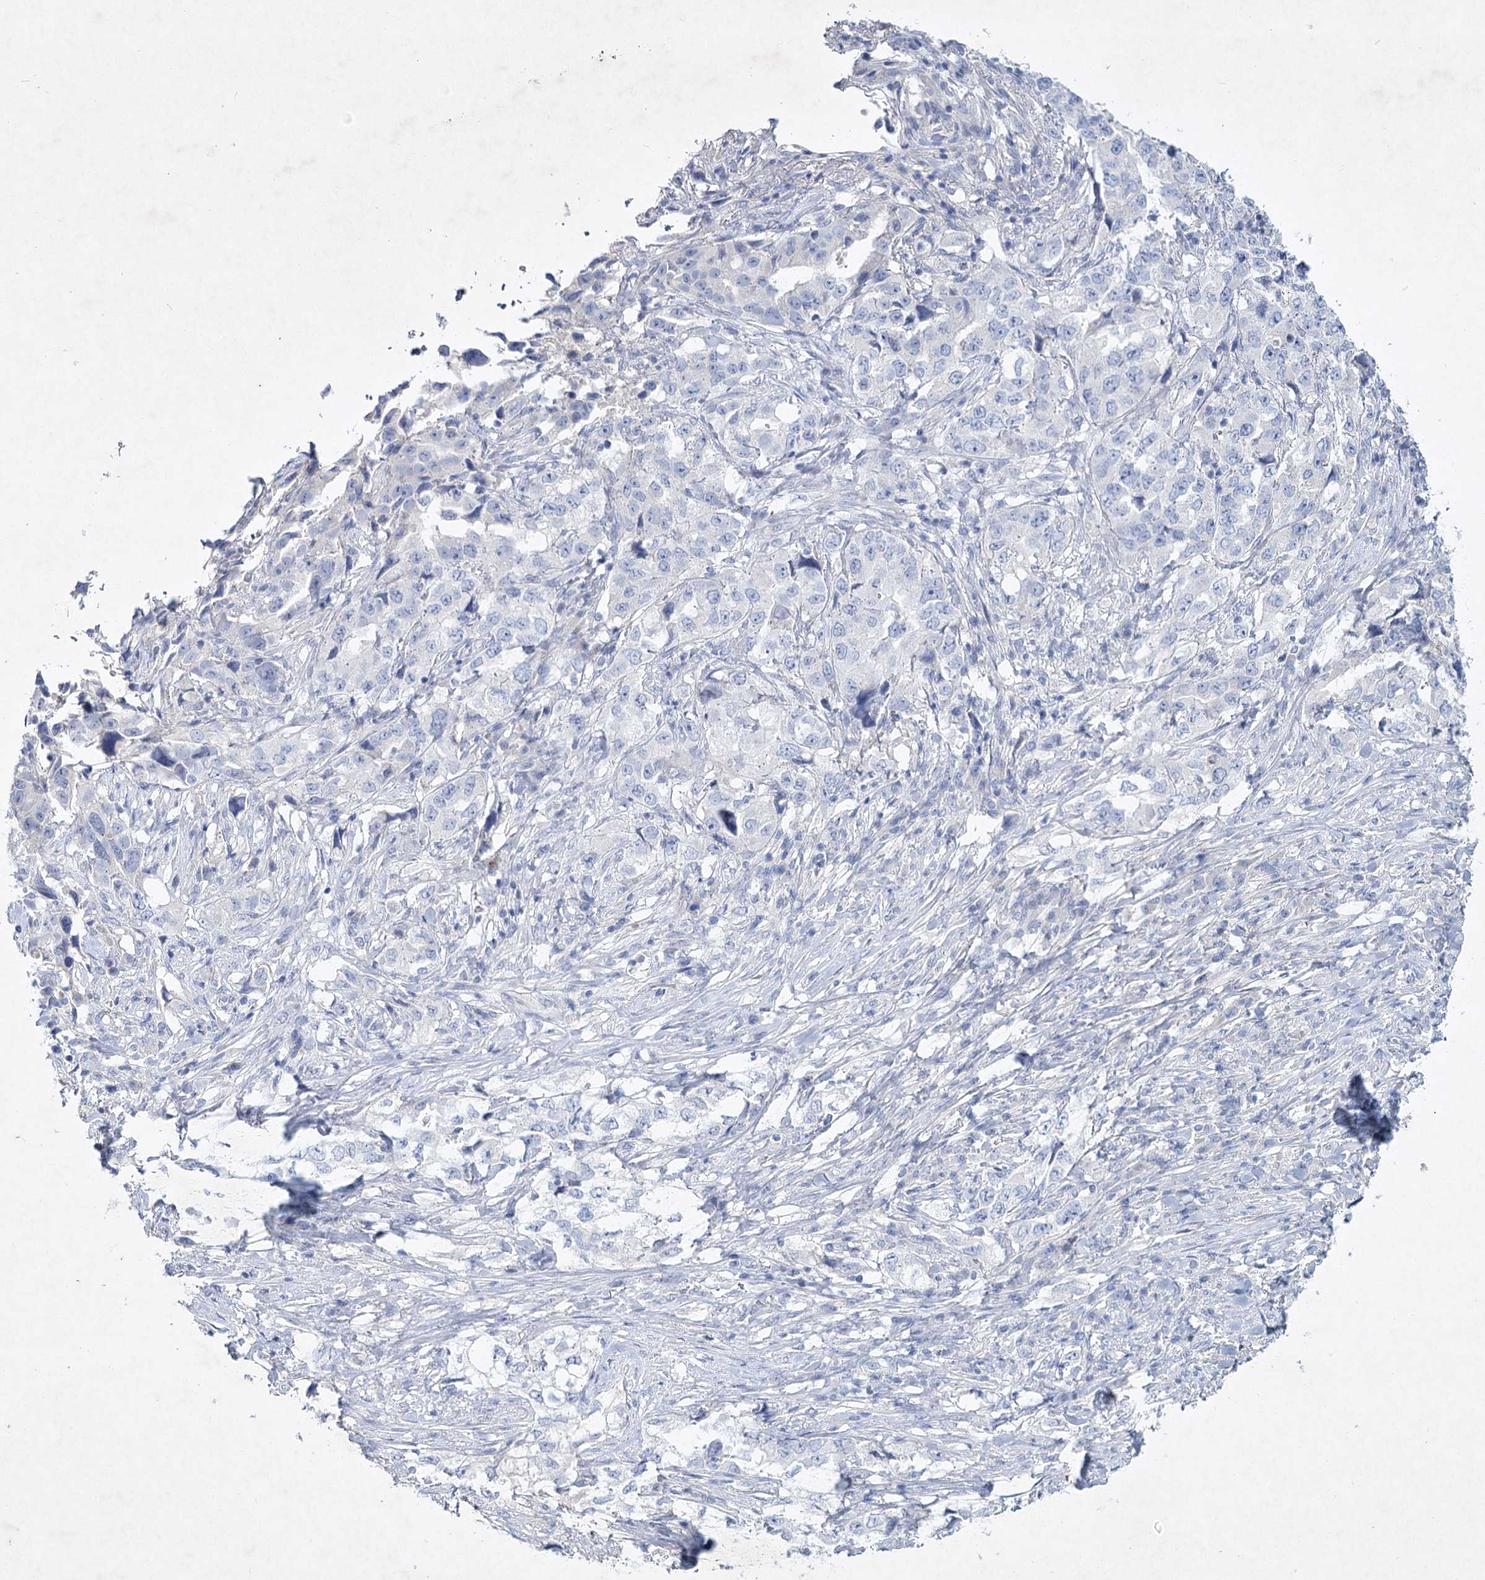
{"staining": {"intensity": "negative", "quantity": "none", "location": "none"}, "tissue": "lung cancer", "cell_type": "Tumor cells", "image_type": "cancer", "snomed": [{"axis": "morphology", "description": "Adenocarcinoma, NOS"}, {"axis": "topography", "description": "Lung"}], "caption": "High magnification brightfield microscopy of adenocarcinoma (lung) stained with DAB (brown) and counterstained with hematoxylin (blue): tumor cells show no significant positivity. Brightfield microscopy of immunohistochemistry (IHC) stained with DAB (brown) and hematoxylin (blue), captured at high magnification.", "gene": "MAP3K13", "patient": {"sex": "female", "age": 51}}